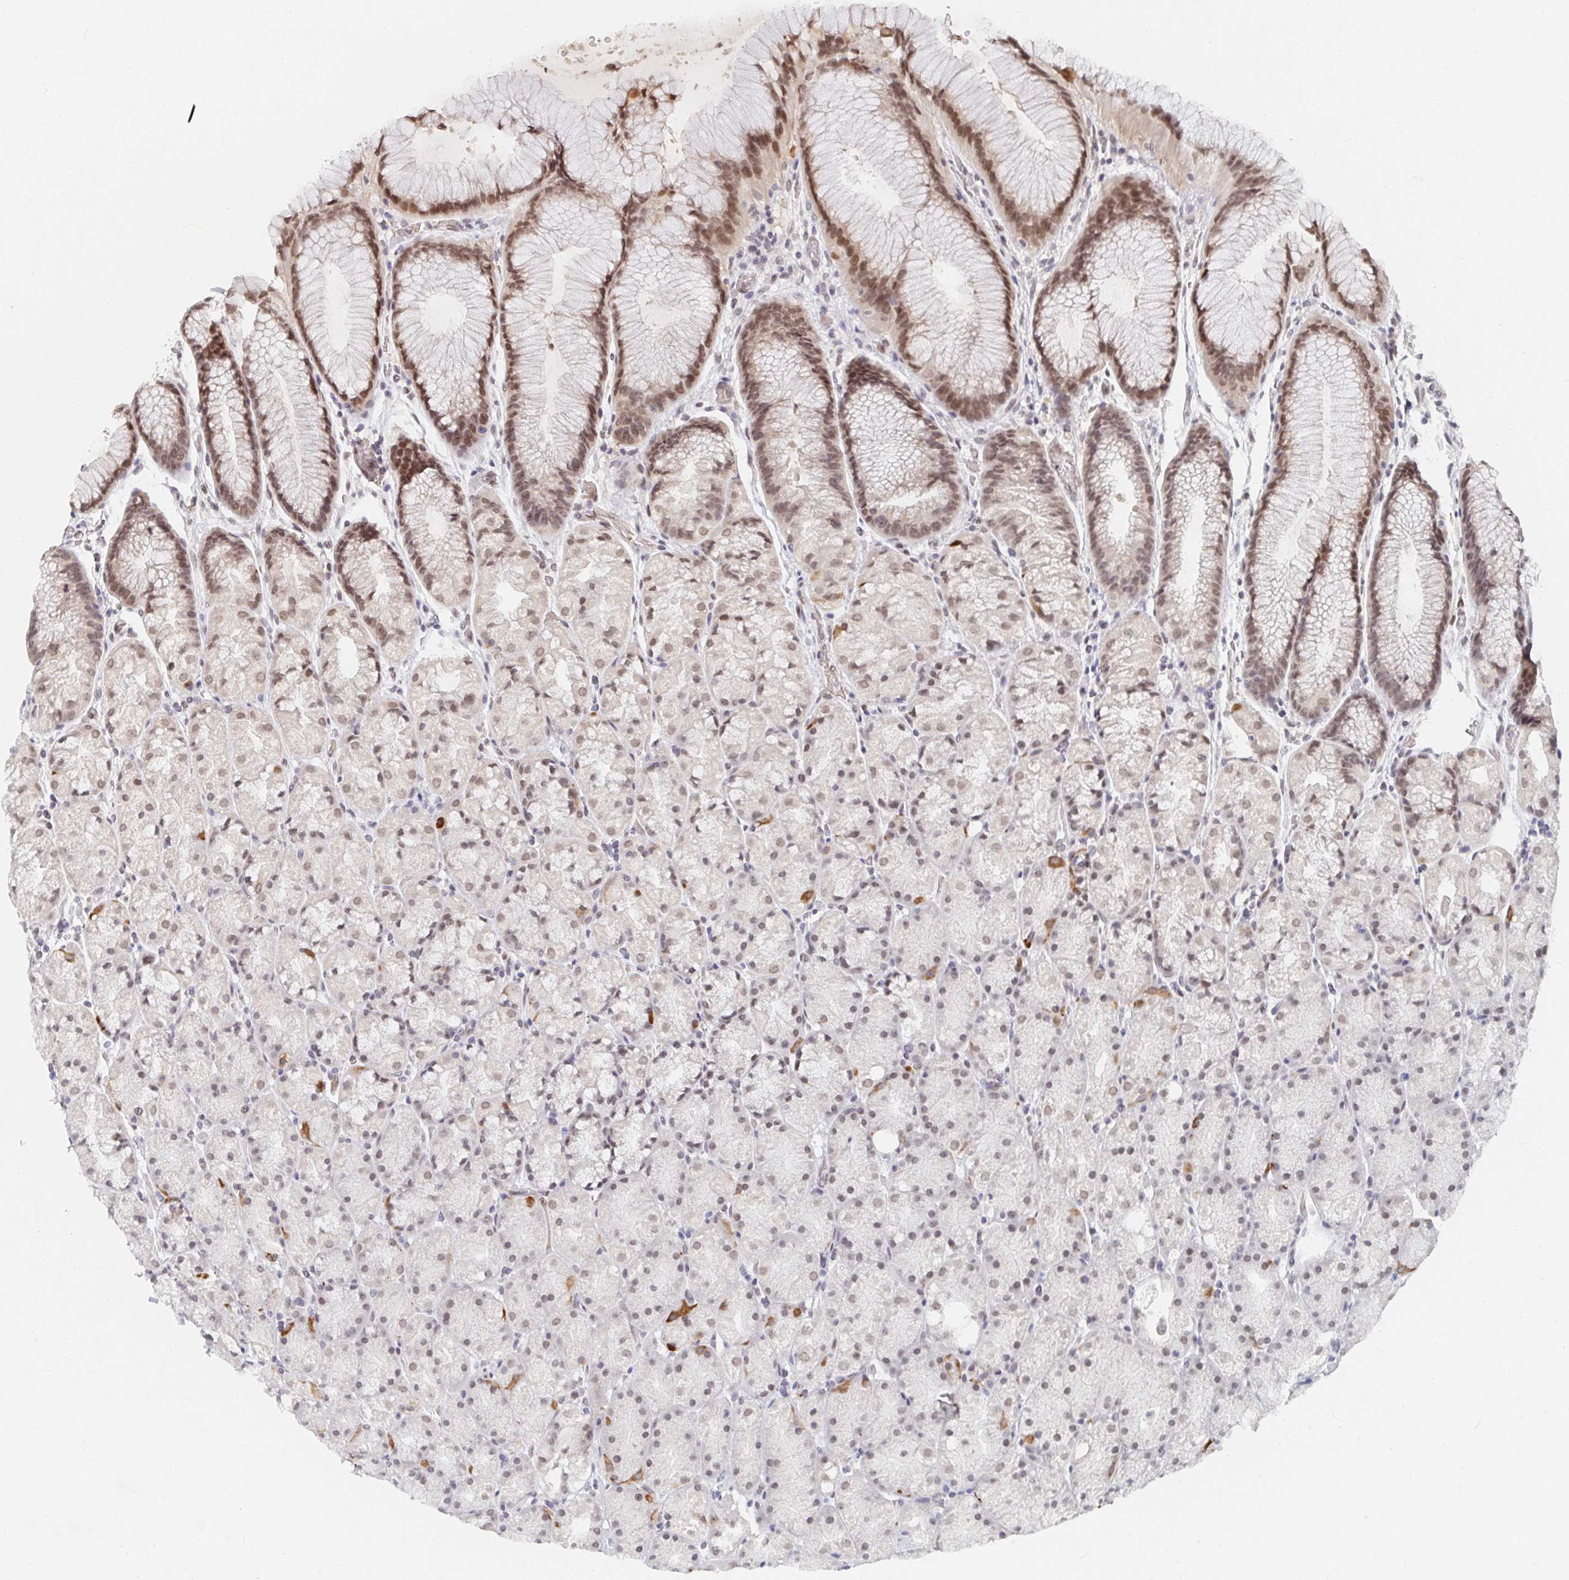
{"staining": {"intensity": "moderate", "quantity": "25%-75%", "location": "nuclear"}, "tissue": "stomach", "cell_type": "Glandular cells", "image_type": "normal", "snomed": [{"axis": "morphology", "description": "Normal tissue, NOS"}, {"axis": "topography", "description": "Stomach, upper"}, {"axis": "topography", "description": "Stomach"}], "caption": "Protein staining exhibits moderate nuclear expression in approximately 25%-75% of glandular cells in unremarkable stomach. Using DAB (3,3'-diaminobenzidine) (brown) and hematoxylin (blue) stains, captured at high magnification using brightfield microscopy.", "gene": "CHD2", "patient": {"sex": "male", "age": 48}}